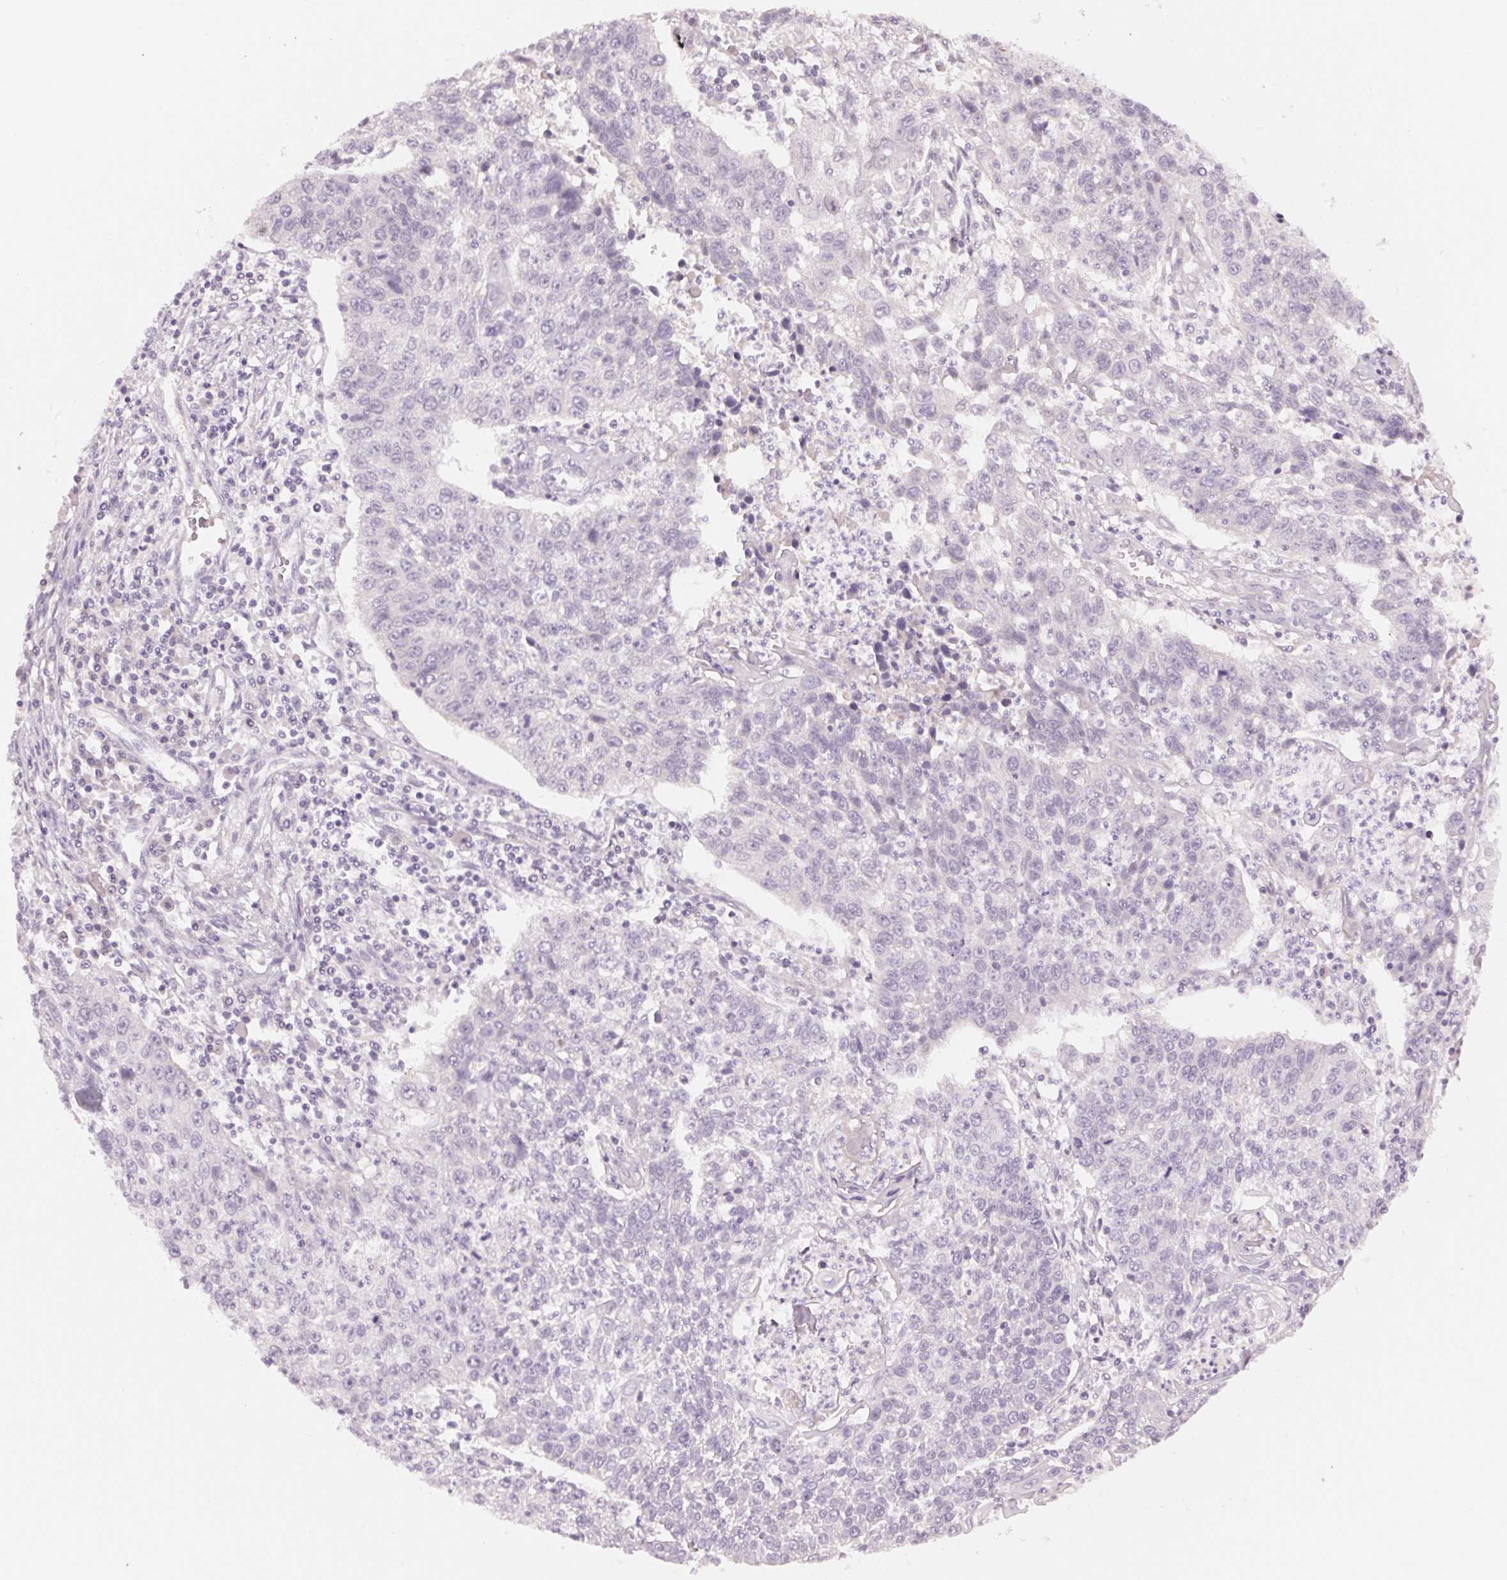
{"staining": {"intensity": "negative", "quantity": "none", "location": "none"}, "tissue": "lung cancer", "cell_type": "Tumor cells", "image_type": "cancer", "snomed": [{"axis": "morphology", "description": "Squamous cell carcinoma, NOS"}, {"axis": "morphology", "description": "Squamous cell carcinoma, metastatic, NOS"}, {"axis": "topography", "description": "Lung"}, {"axis": "topography", "description": "Pleura, NOS"}], "caption": "Protein analysis of lung cancer (squamous cell carcinoma) reveals no significant positivity in tumor cells.", "gene": "PPIA", "patient": {"sex": "male", "age": 72}}